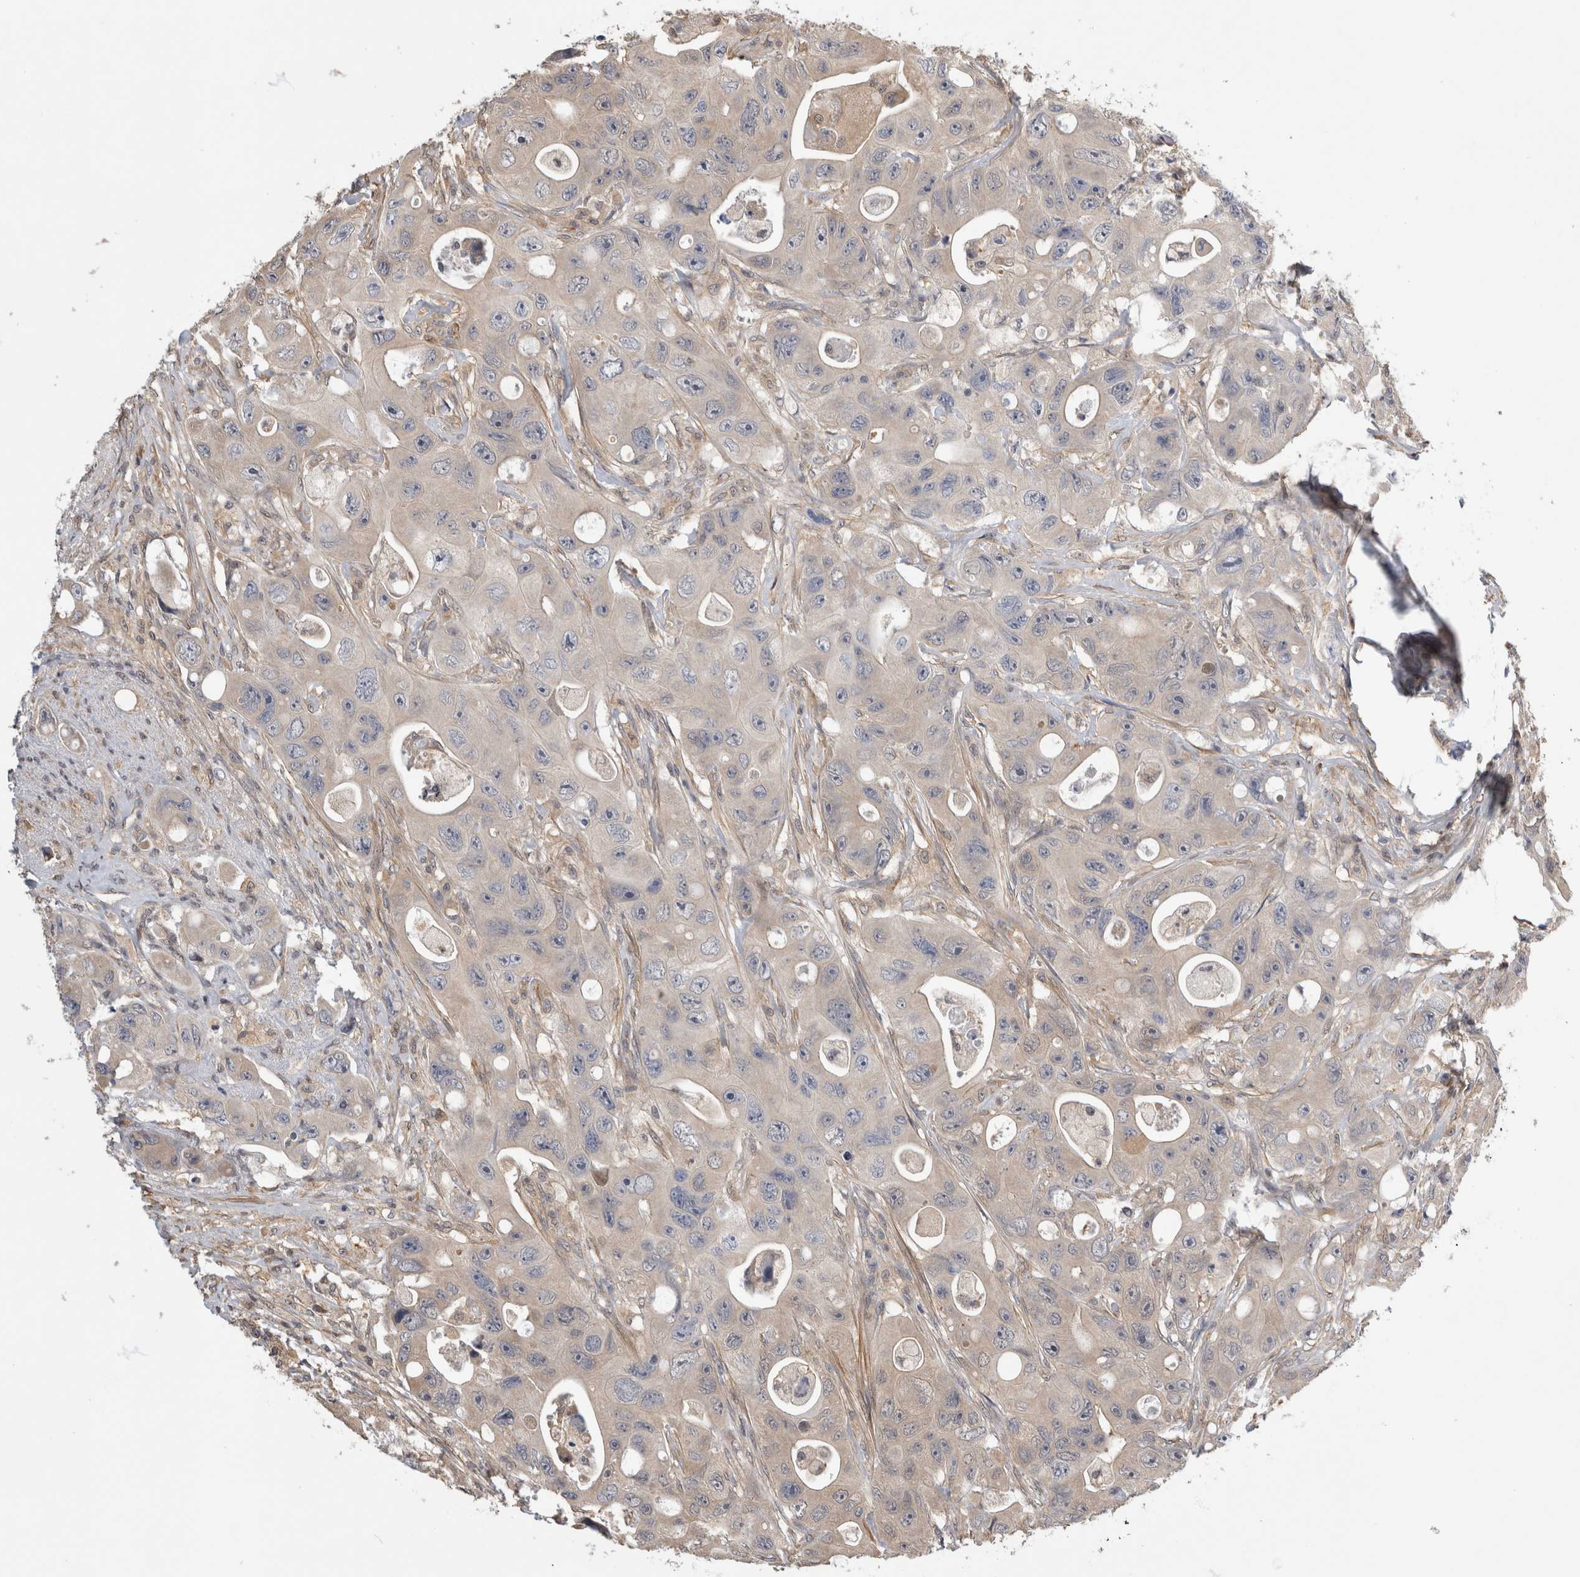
{"staining": {"intensity": "negative", "quantity": "none", "location": "none"}, "tissue": "colorectal cancer", "cell_type": "Tumor cells", "image_type": "cancer", "snomed": [{"axis": "morphology", "description": "Adenocarcinoma, NOS"}, {"axis": "topography", "description": "Colon"}], "caption": "Immunohistochemistry micrograph of neoplastic tissue: colorectal cancer (adenocarcinoma) stained with DAB (3,3'-diaminobenzidine) displays no significant protein expression in tumor cells. The staining was performed using DAB to visualize the protein expression in brown, while the nuclei were stained in blue with hematoxylin (Magnification: 20x).", "gene": "PGM1", "patient": {"sex": "female", "age": 46}}